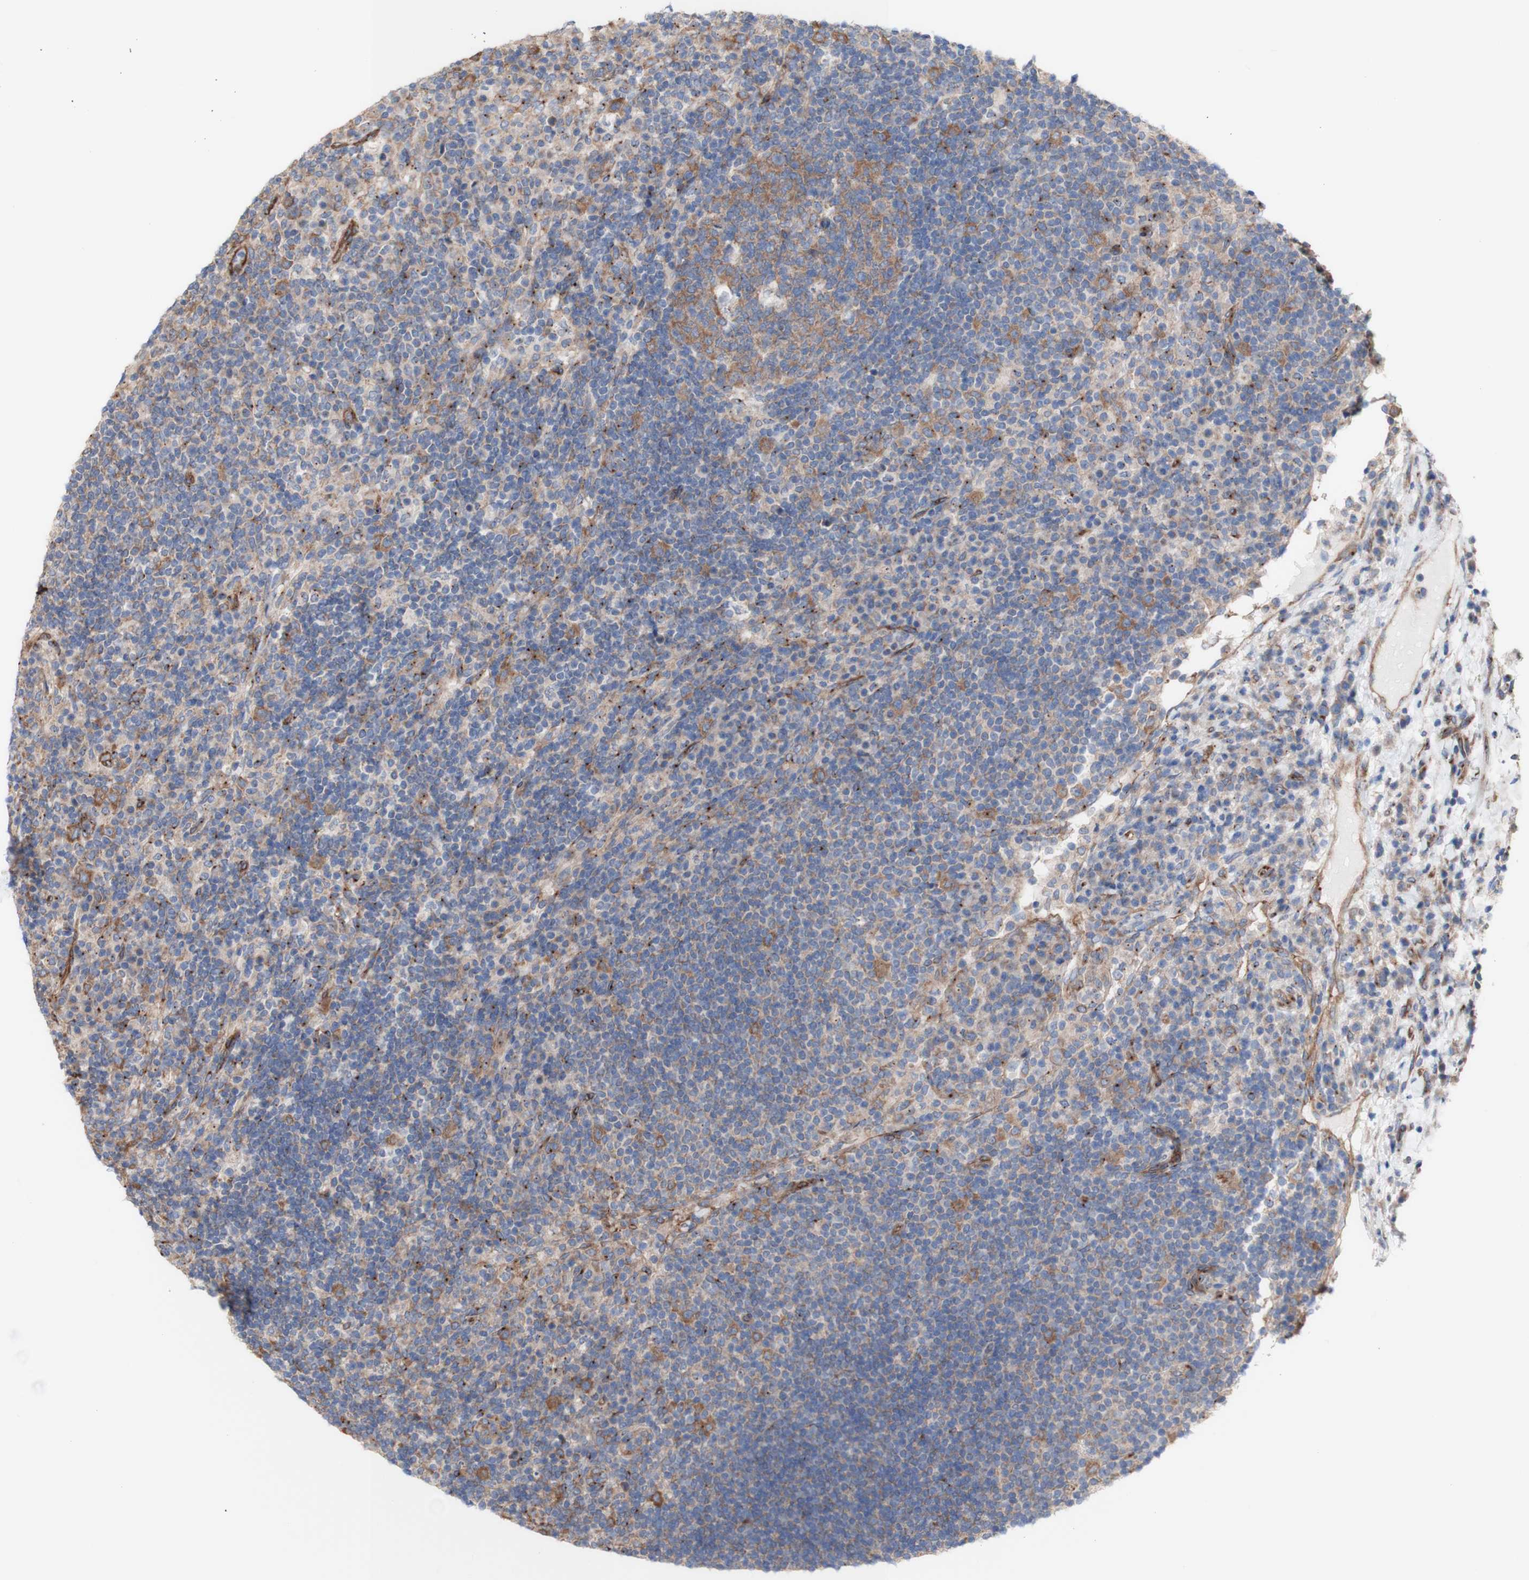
{"staining": {"intensity": "moderate", "quantity": "25%-75%", "location": "cytoplasmic/membranous"}, "tissue": "lymph node", "cell_type": "Germinal center cells", "image_type": "normal", "snomed": [{"axis": "morphology", "description": "Normal tissue, NOS"}, {"axis": "topography", "description": "Lymph node"}], "caption": "Protein staining displays moderate cytoplasmic/membranous positivity in approximately 25%-75% of germinal center cells in benign lymph node. (Stains: DAB (3,3'-diaminobenzidine) in brown, nuclei in blue, Microscopy: brightfield microscopy at high magnification).", "gene": "LRIG3", "patient": {"sex": "female", "age": 53}}